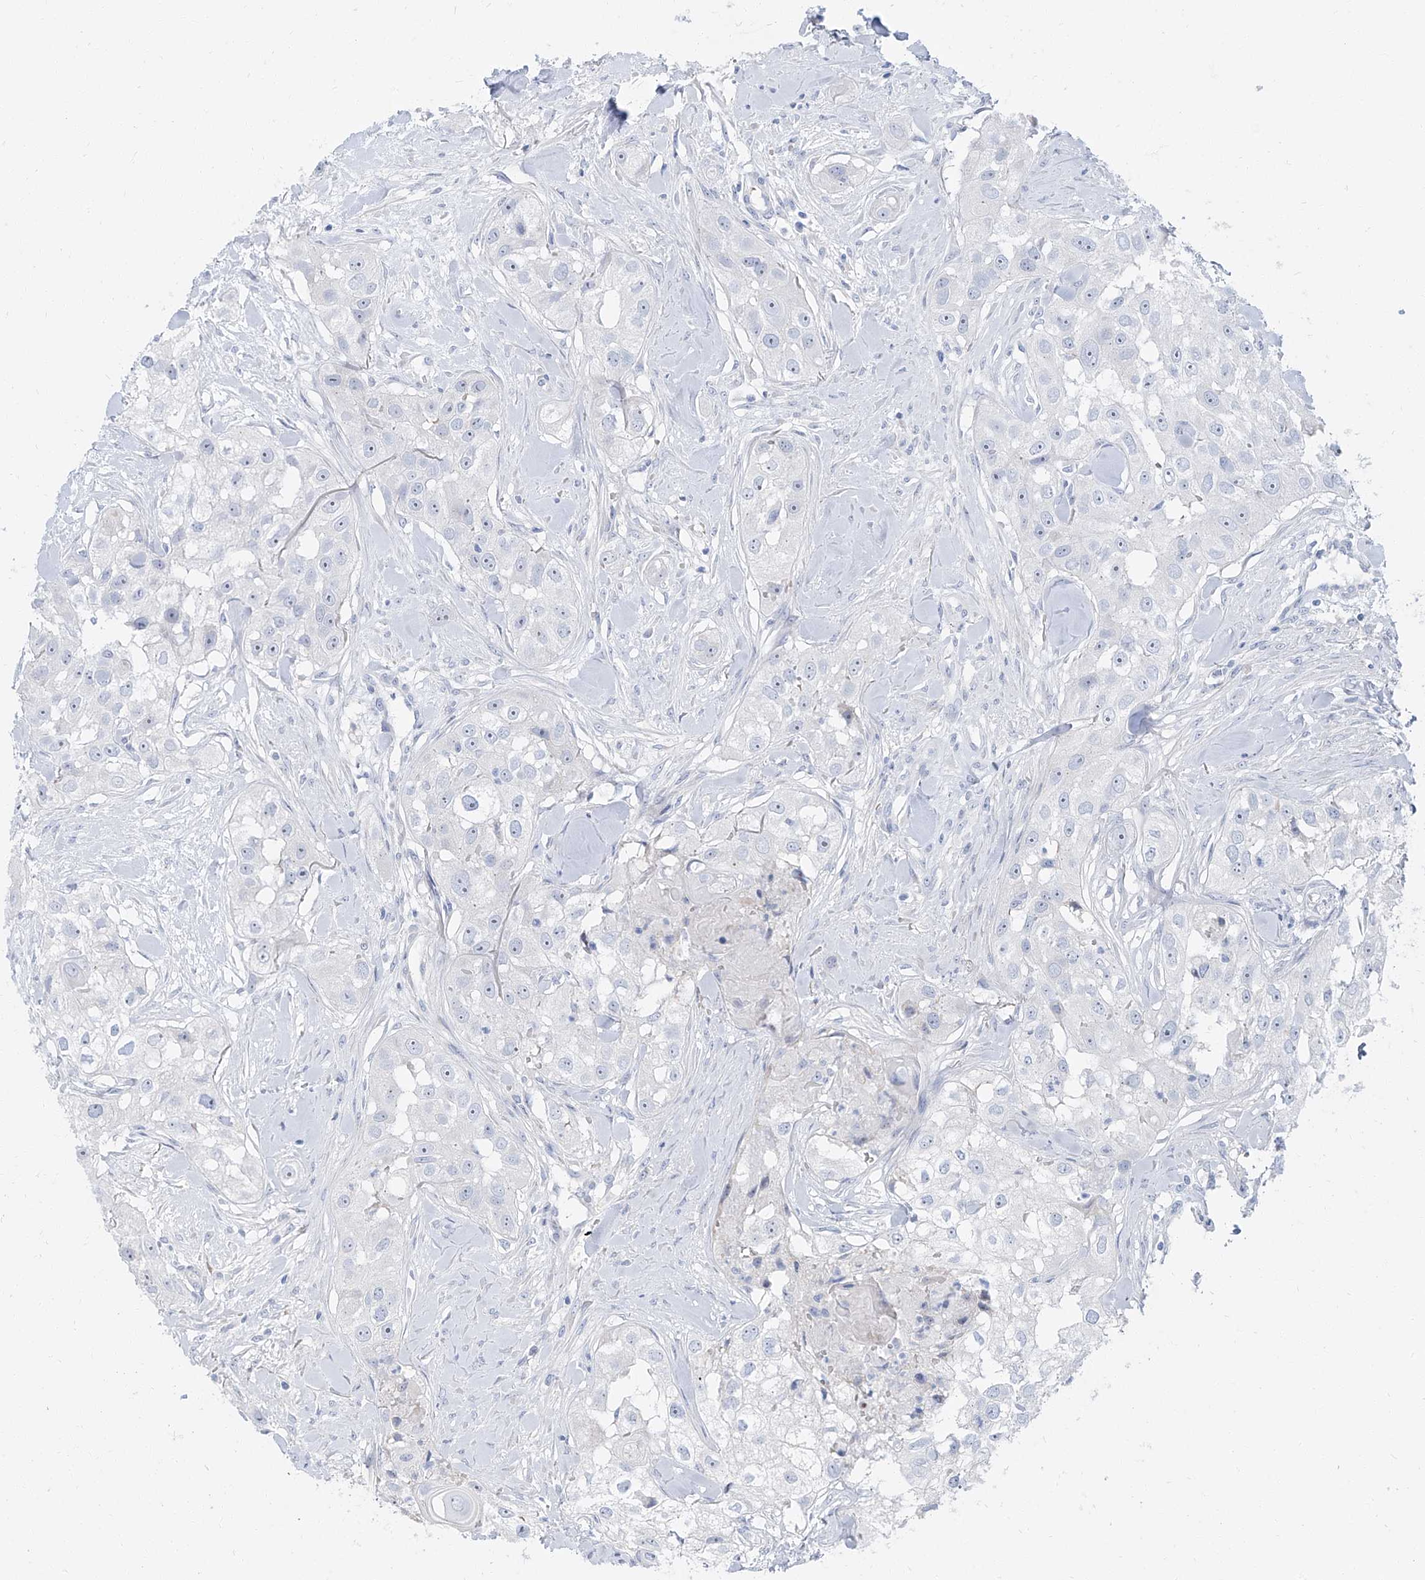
{"staining": {"intensity": "negative", "quantity": "none", "location": "none"}, "tissue": "head and neck cancer", "cell_type": "Tumor cells", "image_type": "cancer", "snomed": [{"axis": "morphology", "description": "Normal tissue, NOS"}, {"axis": "morphology", "description": "Squamous cell carcinoma, NOS"}, {"axis": "topography", "description": "Skeletal muscle"}, {"axis": "topography", "description": "Head-Neck"}], "caption": "Human squamous cell carcinoma (head and neck) stained for a protein using immunohistochemistry (IHC) shows no expression in tumor cells.", "gene": "TXLNB", "patient": {"sex": "male", "age": 51}}